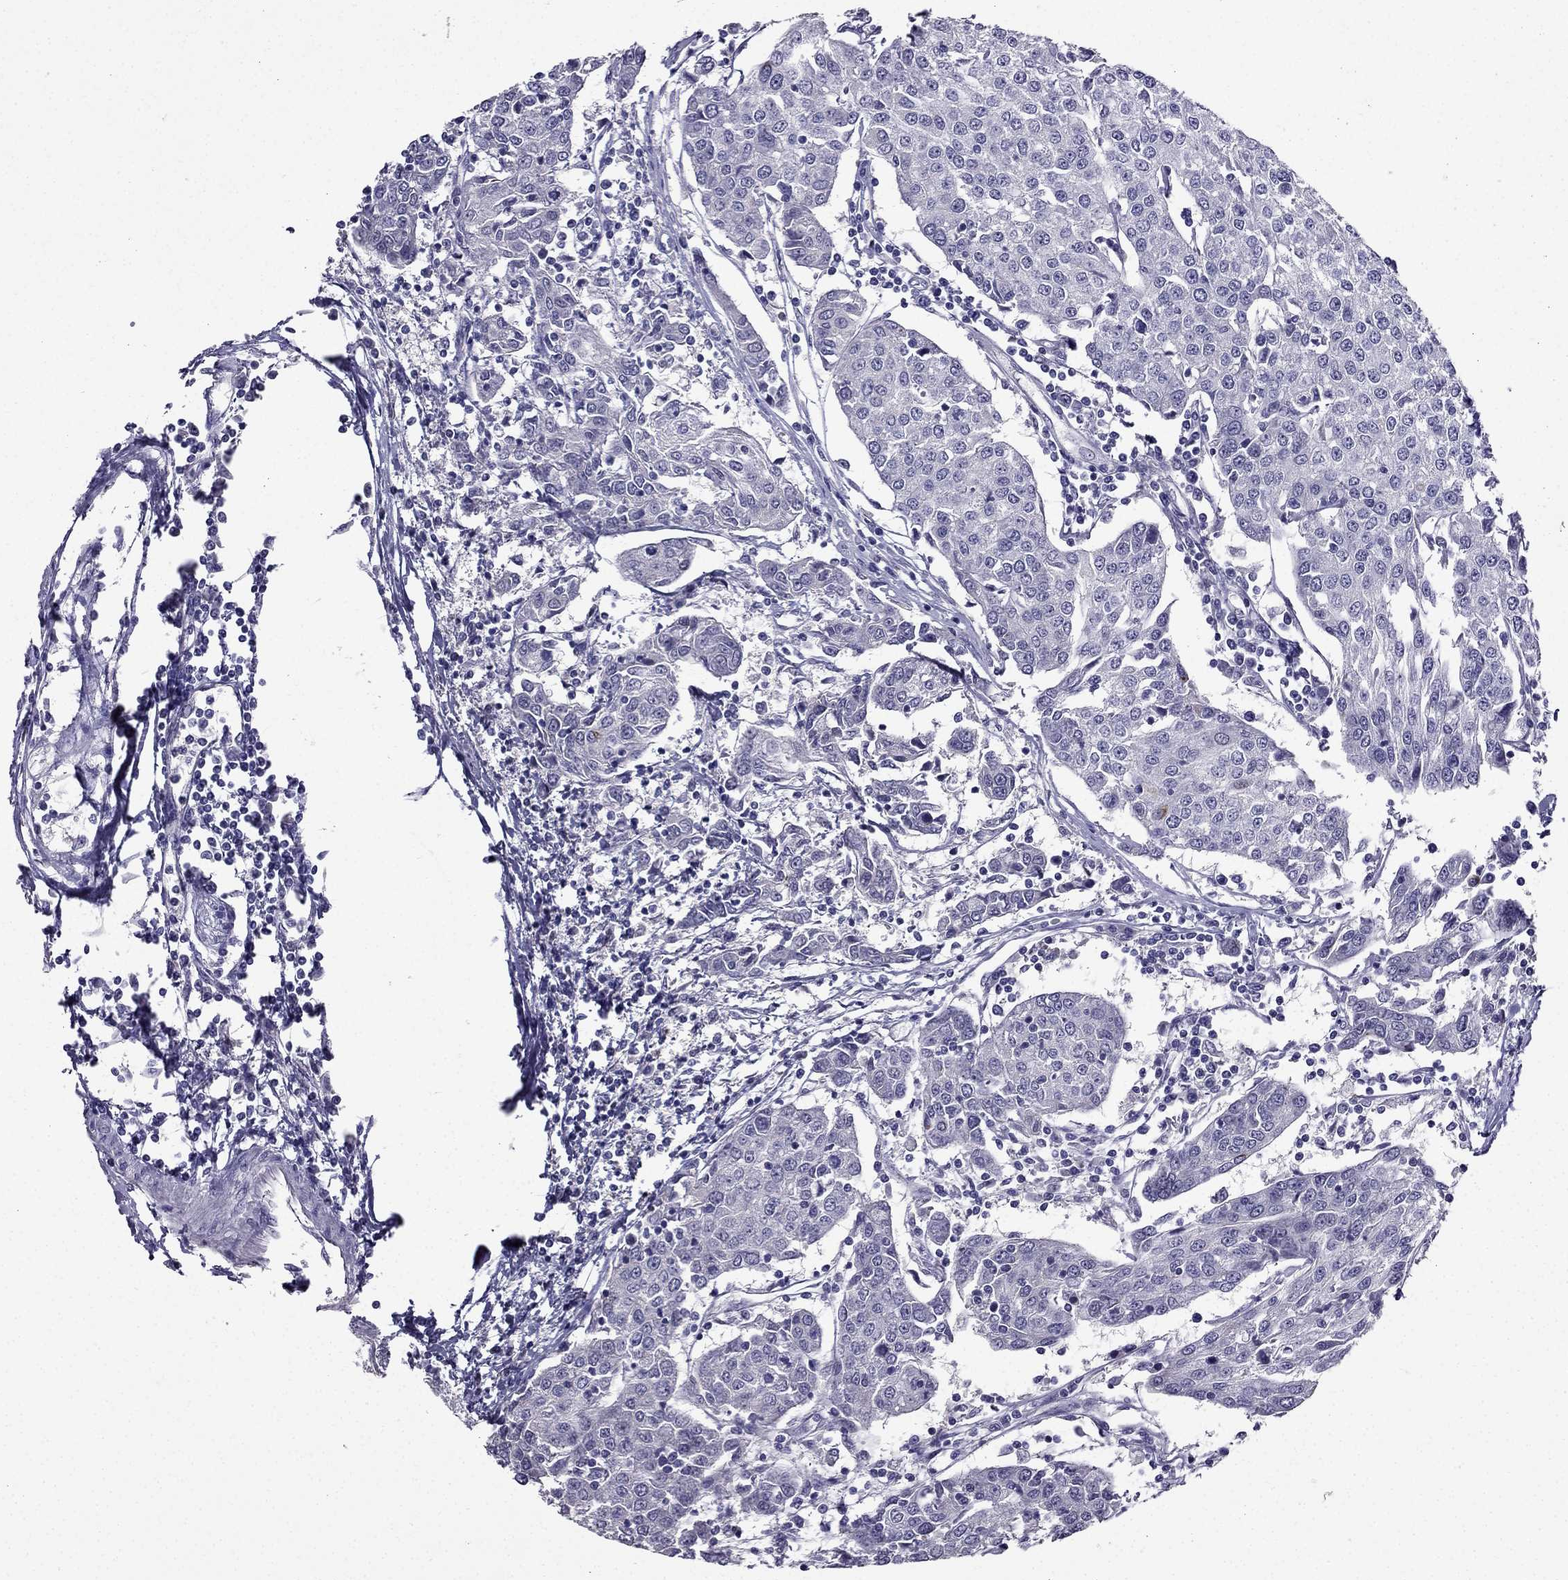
{"staining": {"intensity": "negative", "quantity": "none", "location": "none"}, "tissue": "urothelial cancer", "cell_type": "Tumor cells", "image_type": "cancer", "snomed": [{"axis": "morphology", "description": "Urothelial carcinoma, High grade"}, {"axis": "topography", "description": "Urinary bladder"}], "caption": "Immunohistochemistry image of human urothelial carcinoma (high-grade) stained for a protein (brown), which shows no expression in tumor cells. Nuclei are stained in blue.", "gene": "DUSP15", "patient": {"sex": "female", "age": 85}}